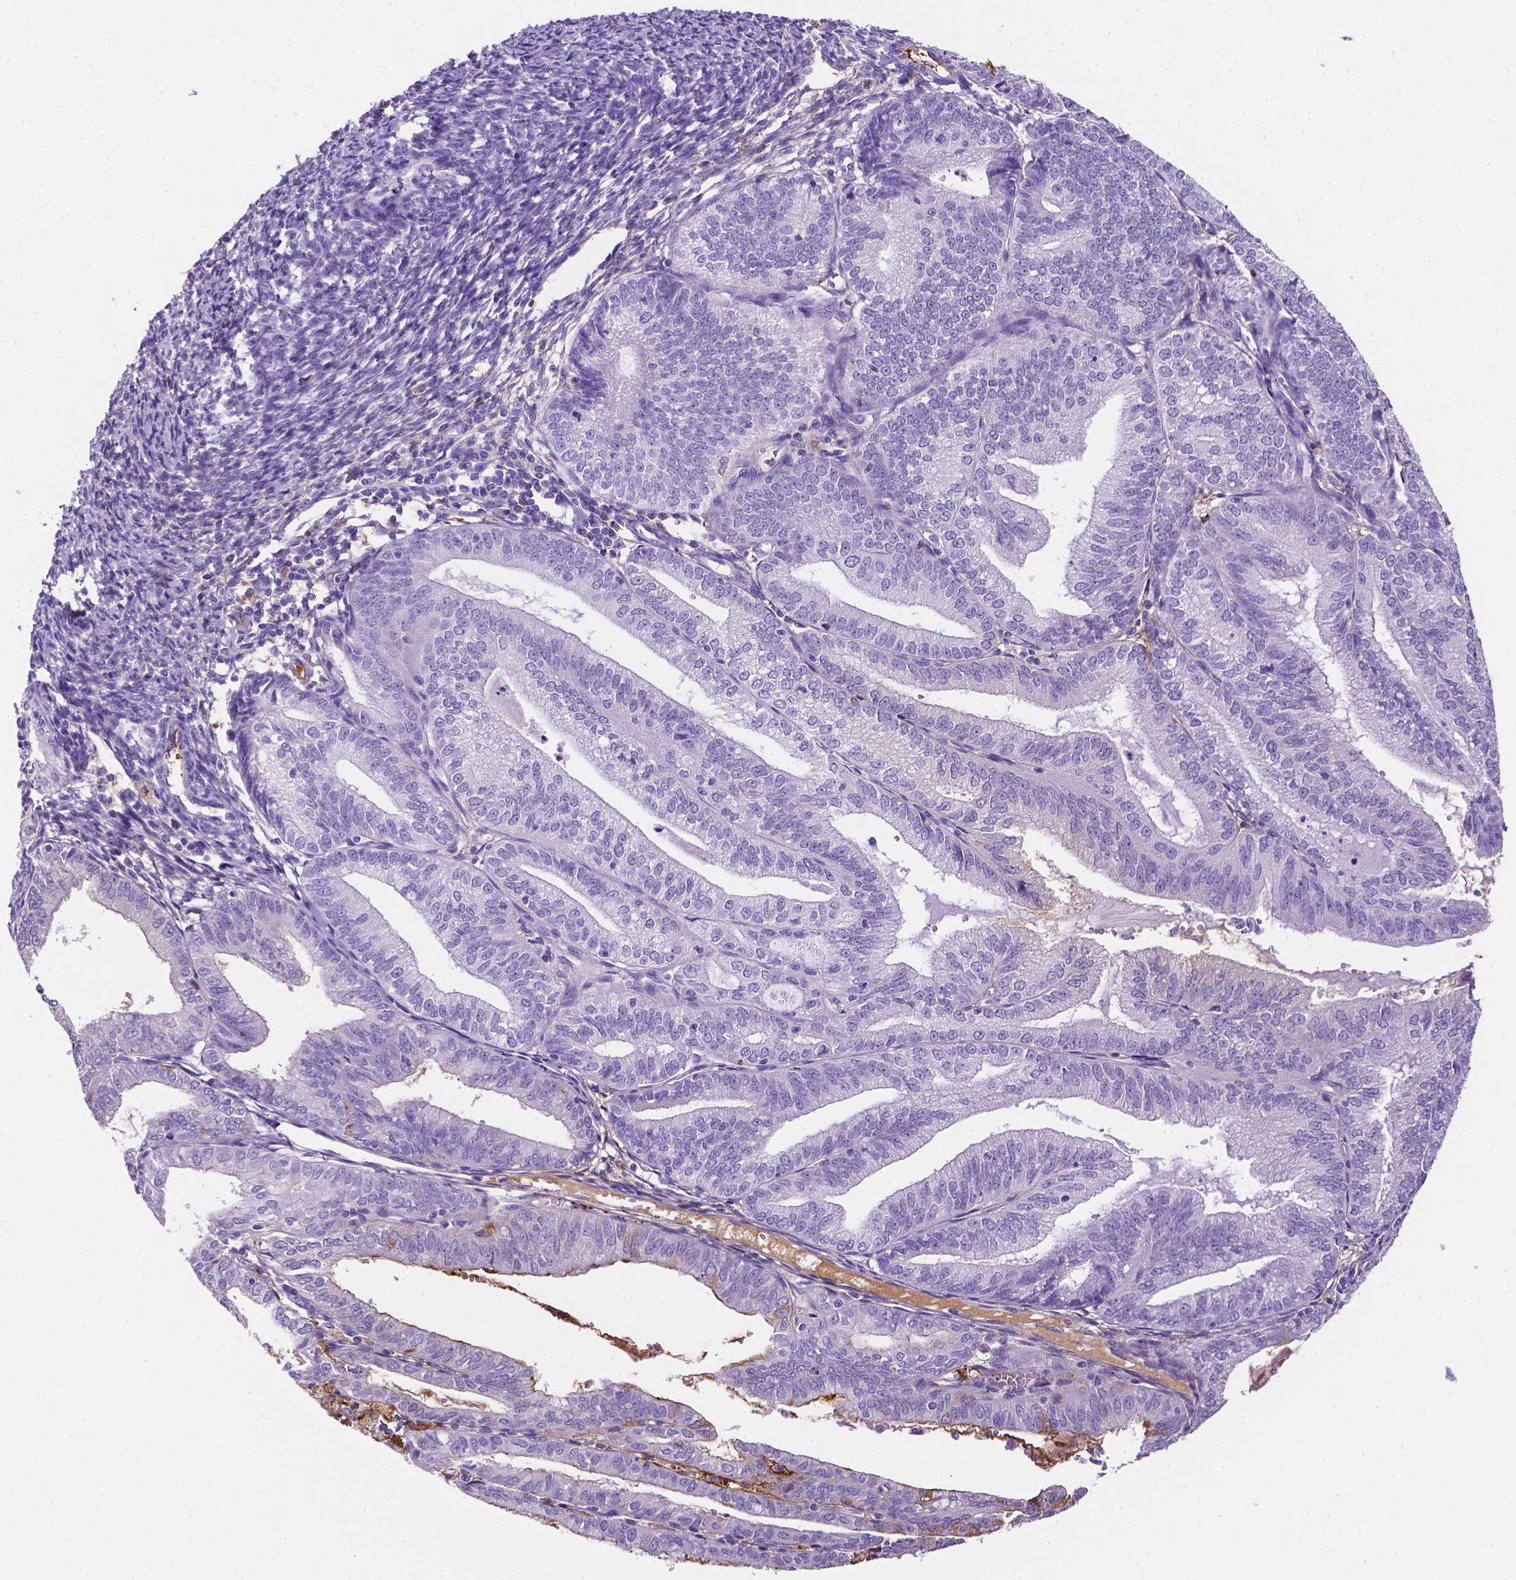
{"staining": {"intensity": "negative", "quantity": "none", "location": "none"}, "tissue": "endometrial cancer", "cell_type": "Tumor cells", "image_type": "cancer", "snomed": [{"axis": "morphology", "description": "Adenocarcinoma, NOS"}, {"axis": "topography", "description": "Endometrium"}], "caption": "Protein analysis of endometrial cancer (adenocarcinoma) exhibits no significant staining in tumor cells.", "gene": "APOE", "patient": {"sex": "female", "age": 70}}